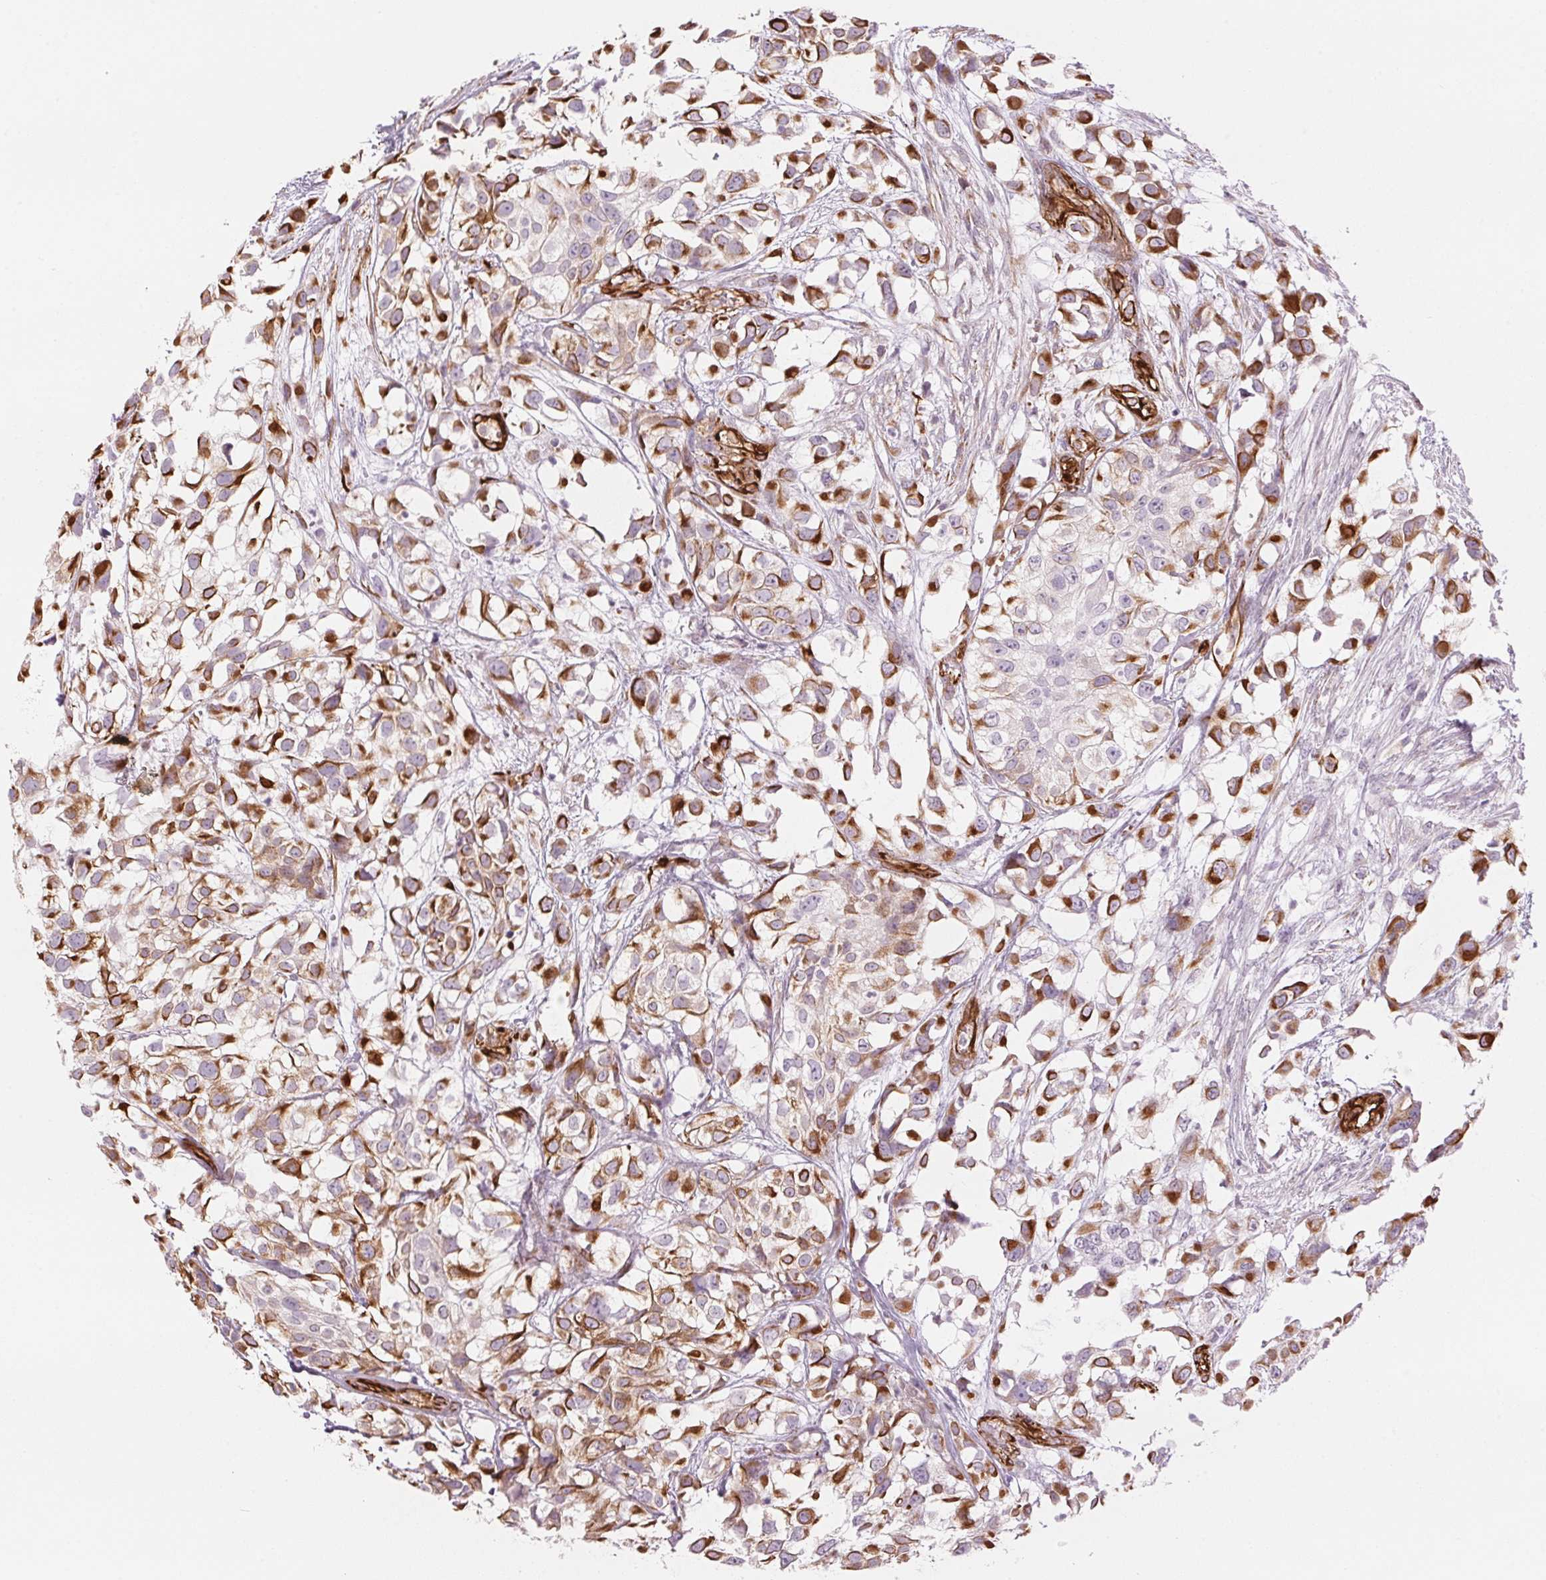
{"staining": {"intensity": "strong", "quantity": "25%-75%", "location": "cytoplasmic/membranous"}, "tissue": "urothelial cancer", "cell_type": "Tumor cells", "image_type": "cancer", "snomed": [{"axis": "morphology", "description": "Urothelial carcinoma, High grade"}, {"axis": "topography", "description": "Urinary bladder"}], "caption": "There is high levels of strong cytoplasmic/membranous staining in tumor cells of urothelial carcinoma (high-grade), as demonstrated by immunohistochemical staining (brown color).", "gene": "CLPS", "patient": {"sex": "male", "age": 56}}